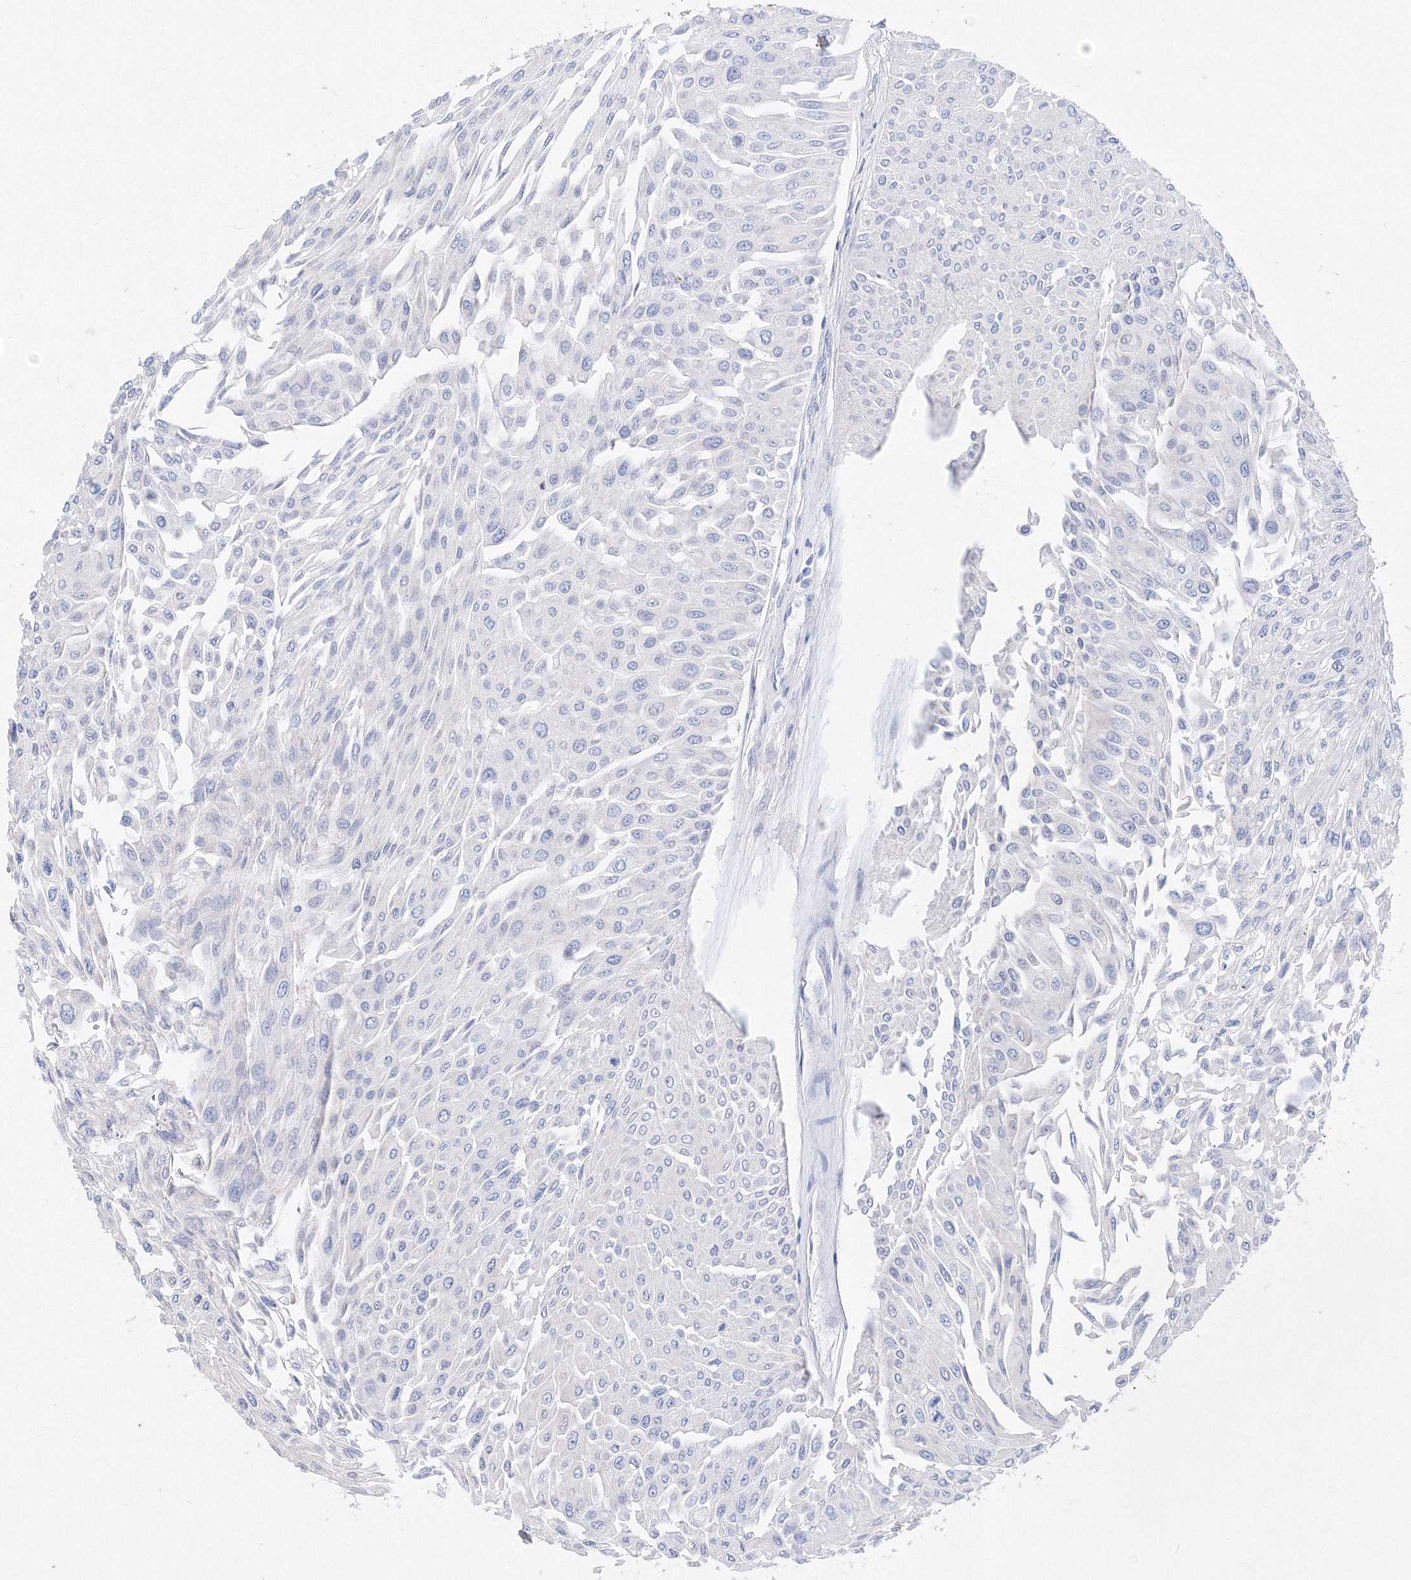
{"staining": {"intensity": "negative", "quantity": "none", "location": "none"}, "tissue": "urothelial cancer", "cell_type": "Tumor cells", "image_type": "cancer", "snomed": [{"axis": "morphology", "description": "Urothelial carcinoma, Low grade"}, {"axis": "topography", "description": "Urinary bladder"}], "caption": "IHC photomicrograph of neoplastic tissue: human urothelial carcinoma (low-grade) stained with DAB displays no significant protein staining in tumor cells.", "gene": "MERTK", "patient": {"sex": "male", "age": 67}}